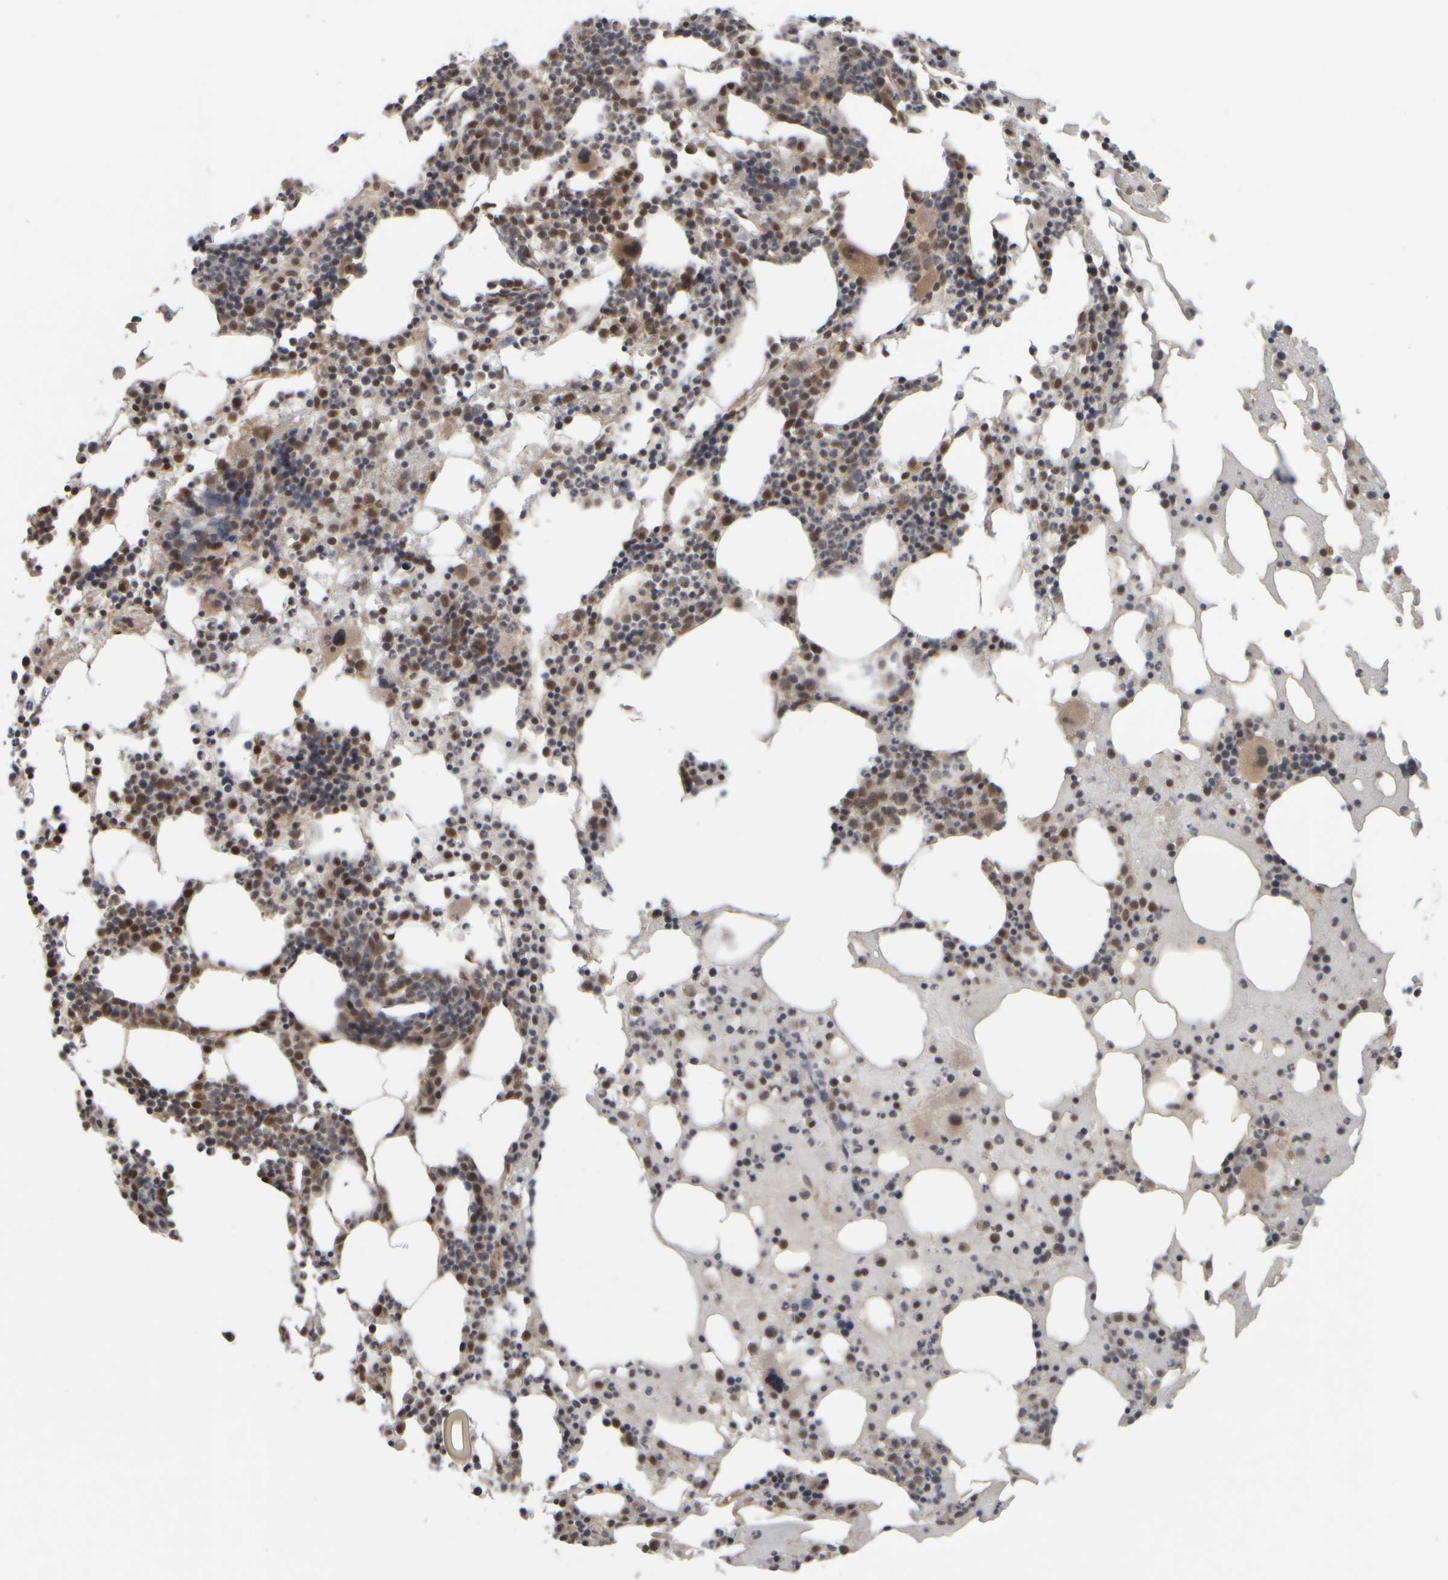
{"staining": {"intensity": "moderate", "quantity": "25%-75%", "location": "cytoplasmic/membranous,nuclear"}, "tissue": "bone marrow", "cell_type": "Hematopoietic cells", "image_type": "normal", "snomed": [{"axis": "morphology", "description": "Normal tissue, NOS"}, {"axis": "morphology", "description": "Inflammation, NOS"}, {"axis": "topography", "description": "Bone marrow"}], "caption": "Bone marrow stained for a protein (brown) shows moderate cytoplasmic/membranous,nuclear positive positivity in about 25%-75% of hematopoietic cells.", "gene": "SYNRG", "patient": {"sex": "male", "age": 68}}